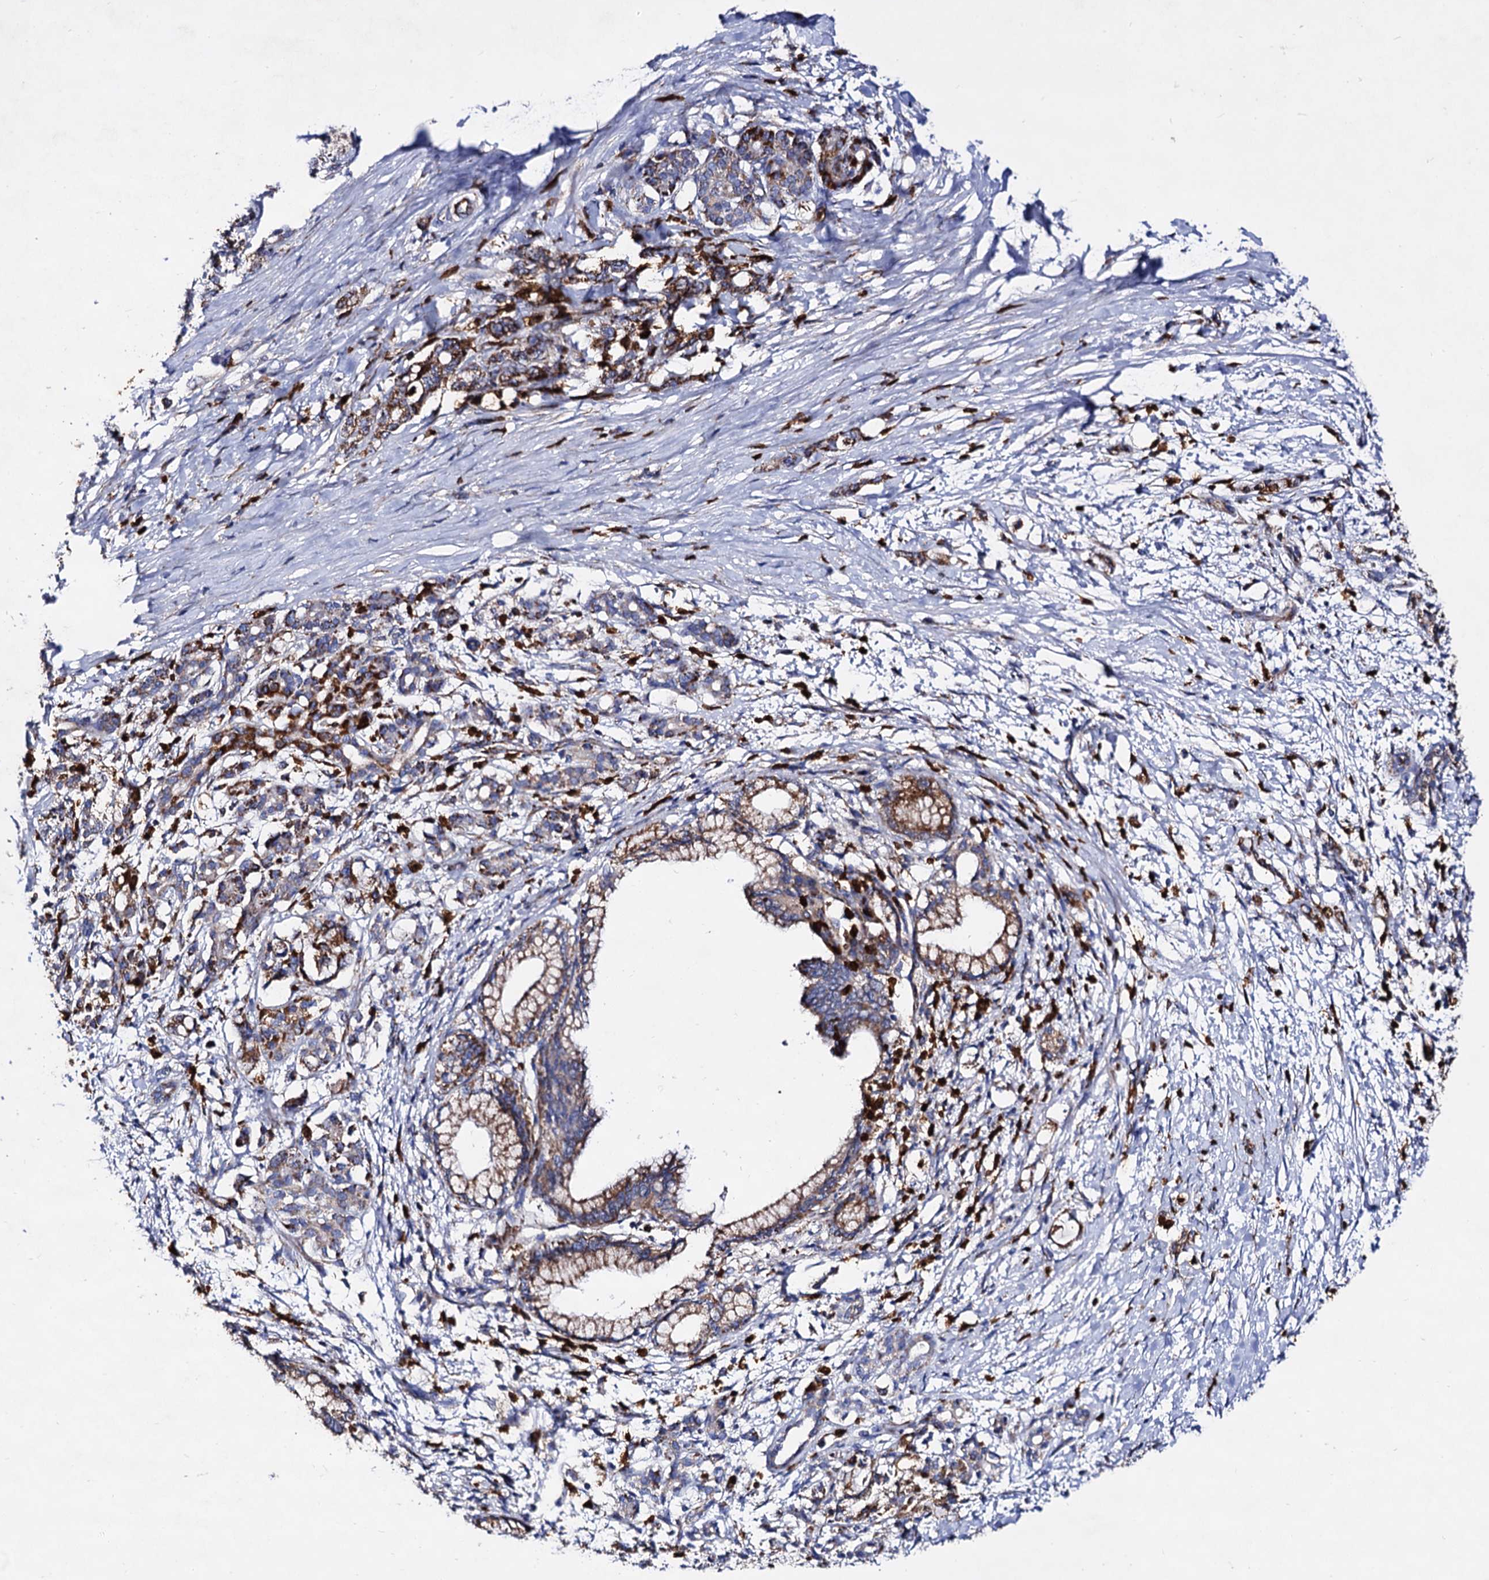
{"staining": {"intensity": "moderate", "quantity": ">75%", "location": "cytoplasmic/membranous"}, "tissue": "pancreatic cancer", "cell_type": "Tumor cells", "image_type": "cancer", "snomed": [{"axis": "morphology", "description": "Adenocarcinoma, NOS"}, {"axis": "topography", "description": "Pancreas"}], "caption": "Pancreatic cancer (adenocarcinoma) tissue demonstrates moderate cytoplasmic/membranous expression in approximately >75% of tumor cells Nuclei are stained in blue.", "gene": "ACAD9", "patient": {"sex": "female", "age": 55}}